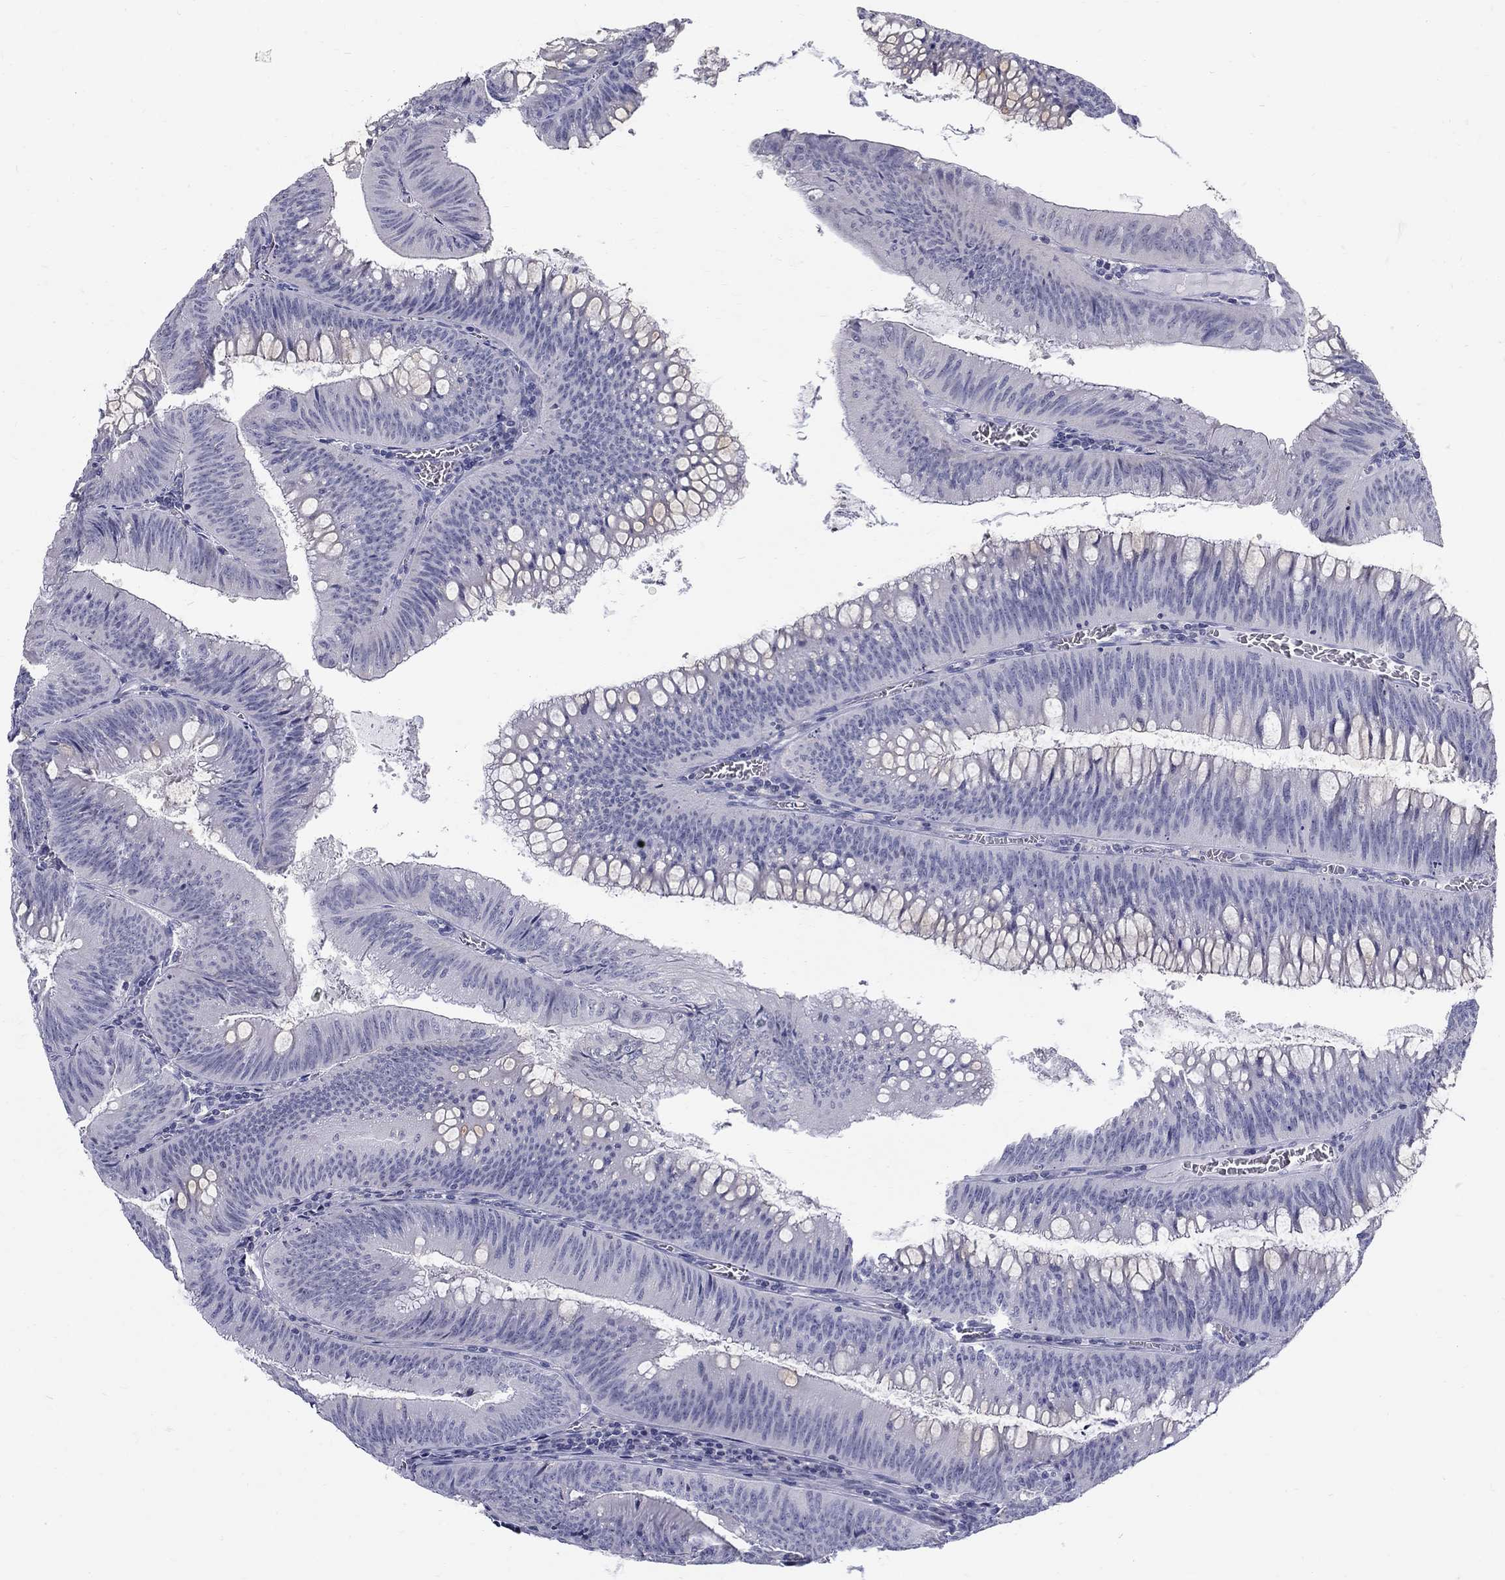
{"staining": {"intensity": "negative", "quantity": "none", "location": "none"}, "tissue": "colorectal cancer", "cell_type": "Tumor cells", "image_type": "cancer", "snomed": [{"axis": "morphology", "description": "Adenocarcinoma, NOS"}, {"axis": "topography", "description": "Rectum"}], "caption": "Adenocarcinoma (colorectal) was stained to show a protein in brown. There is no significant positivity in tumor cells. (Brightfield microscopy of DAB immunohistochemistry (IHC) at high magnification).", "gene": "MAGEB6", "patient": {"sex": "female", "age": 72}}